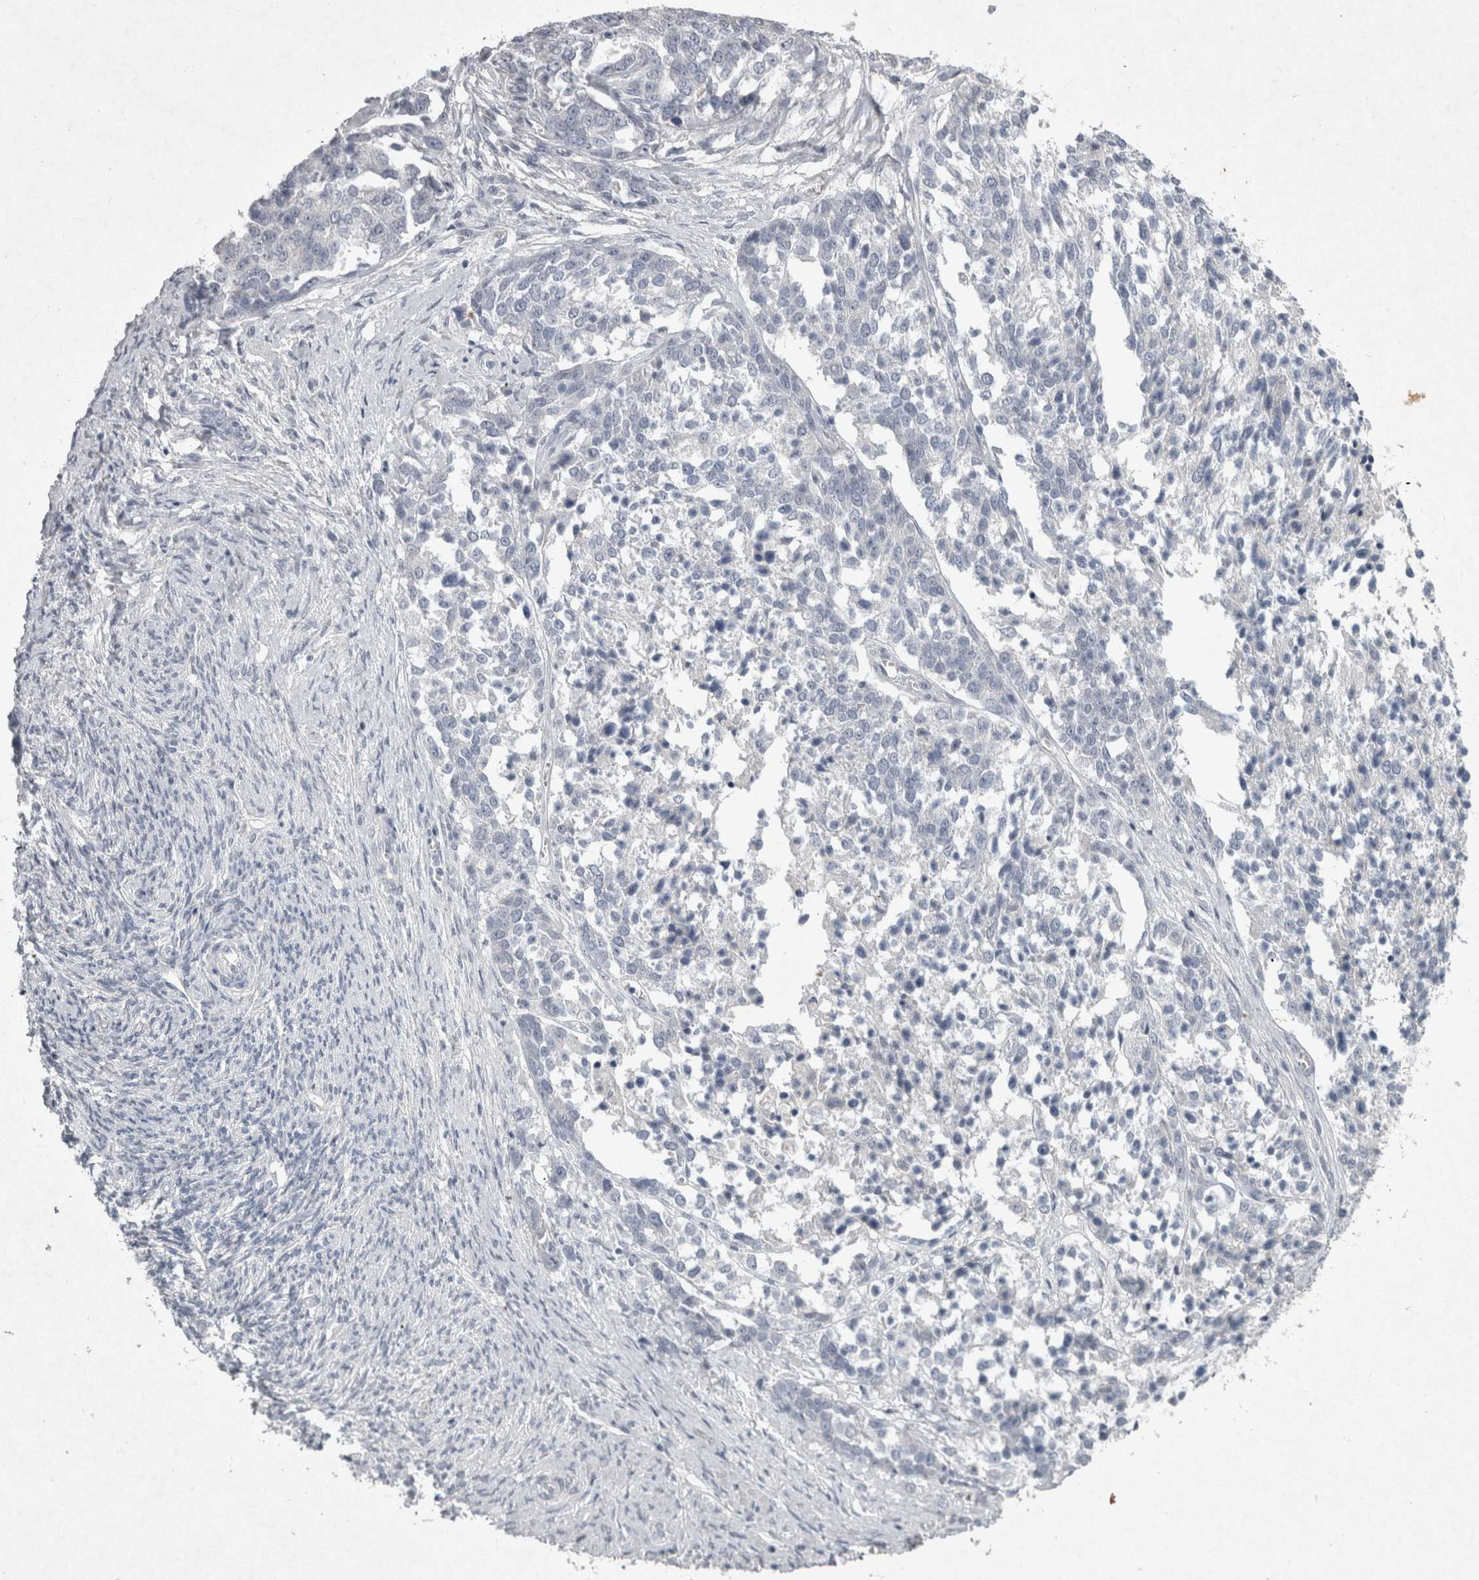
{"staining": {"intensity": "negative", "quantity": "none", "location": "none"}, "tissue": "ovarian cancer", "cell_type": "Tumor cells", "image_type": "cancer", "snomed": [{"axis": "morphology", "description": "Cystadenocarcinoma, serous, NOS"}, {"axis": "topography", "description": "Ovary"}], "caption": "High magnification brightfield microscopy of serous cystadenocarcinoma (ovarian) stained with DAB (brown) and counterstained with hematoxylin (blue): tumor cells show no significant staining.", "gene": "PDX1", "patient": {"sex": "female", "age": 44}}